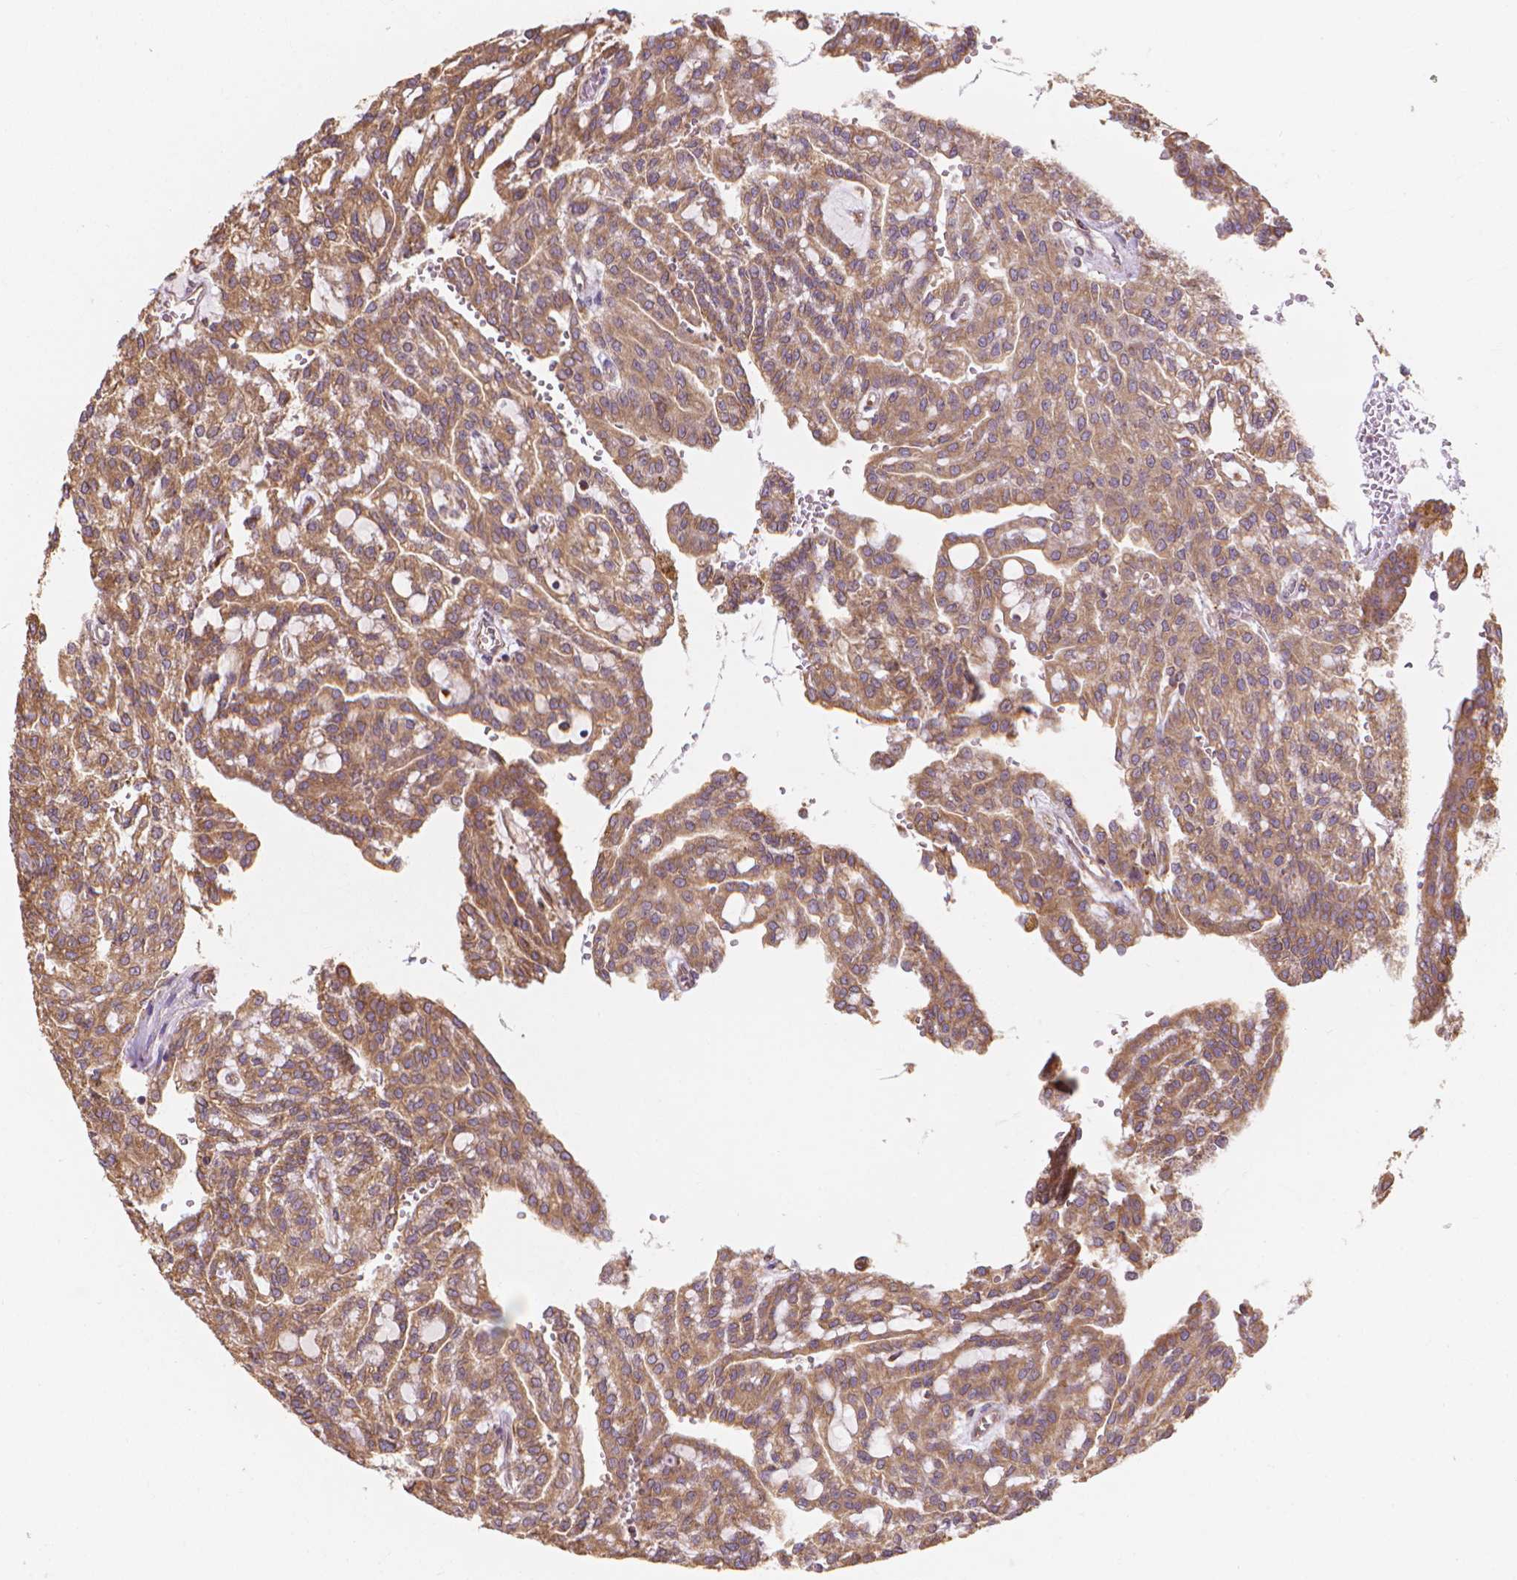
{"staining": {"intensity": "moderate", "quantity": ">75%", "location": "cytoplasmic/membranous"}, "tissue": "renal cancer", "cell_type": "Tumor cells", "image_type": "cancer", "snomed": [{"axis": "morphology", "description": "Adenocarcinoma, NOS"}, {"axis": "topography", "description": "Kidney"}], "caption": "Human renal adenocarcinoma stained with a protein marker shows moderate staining in tumor cells.", "gene": "TAB2", "patient": {"sex": "male", "age": 63}}